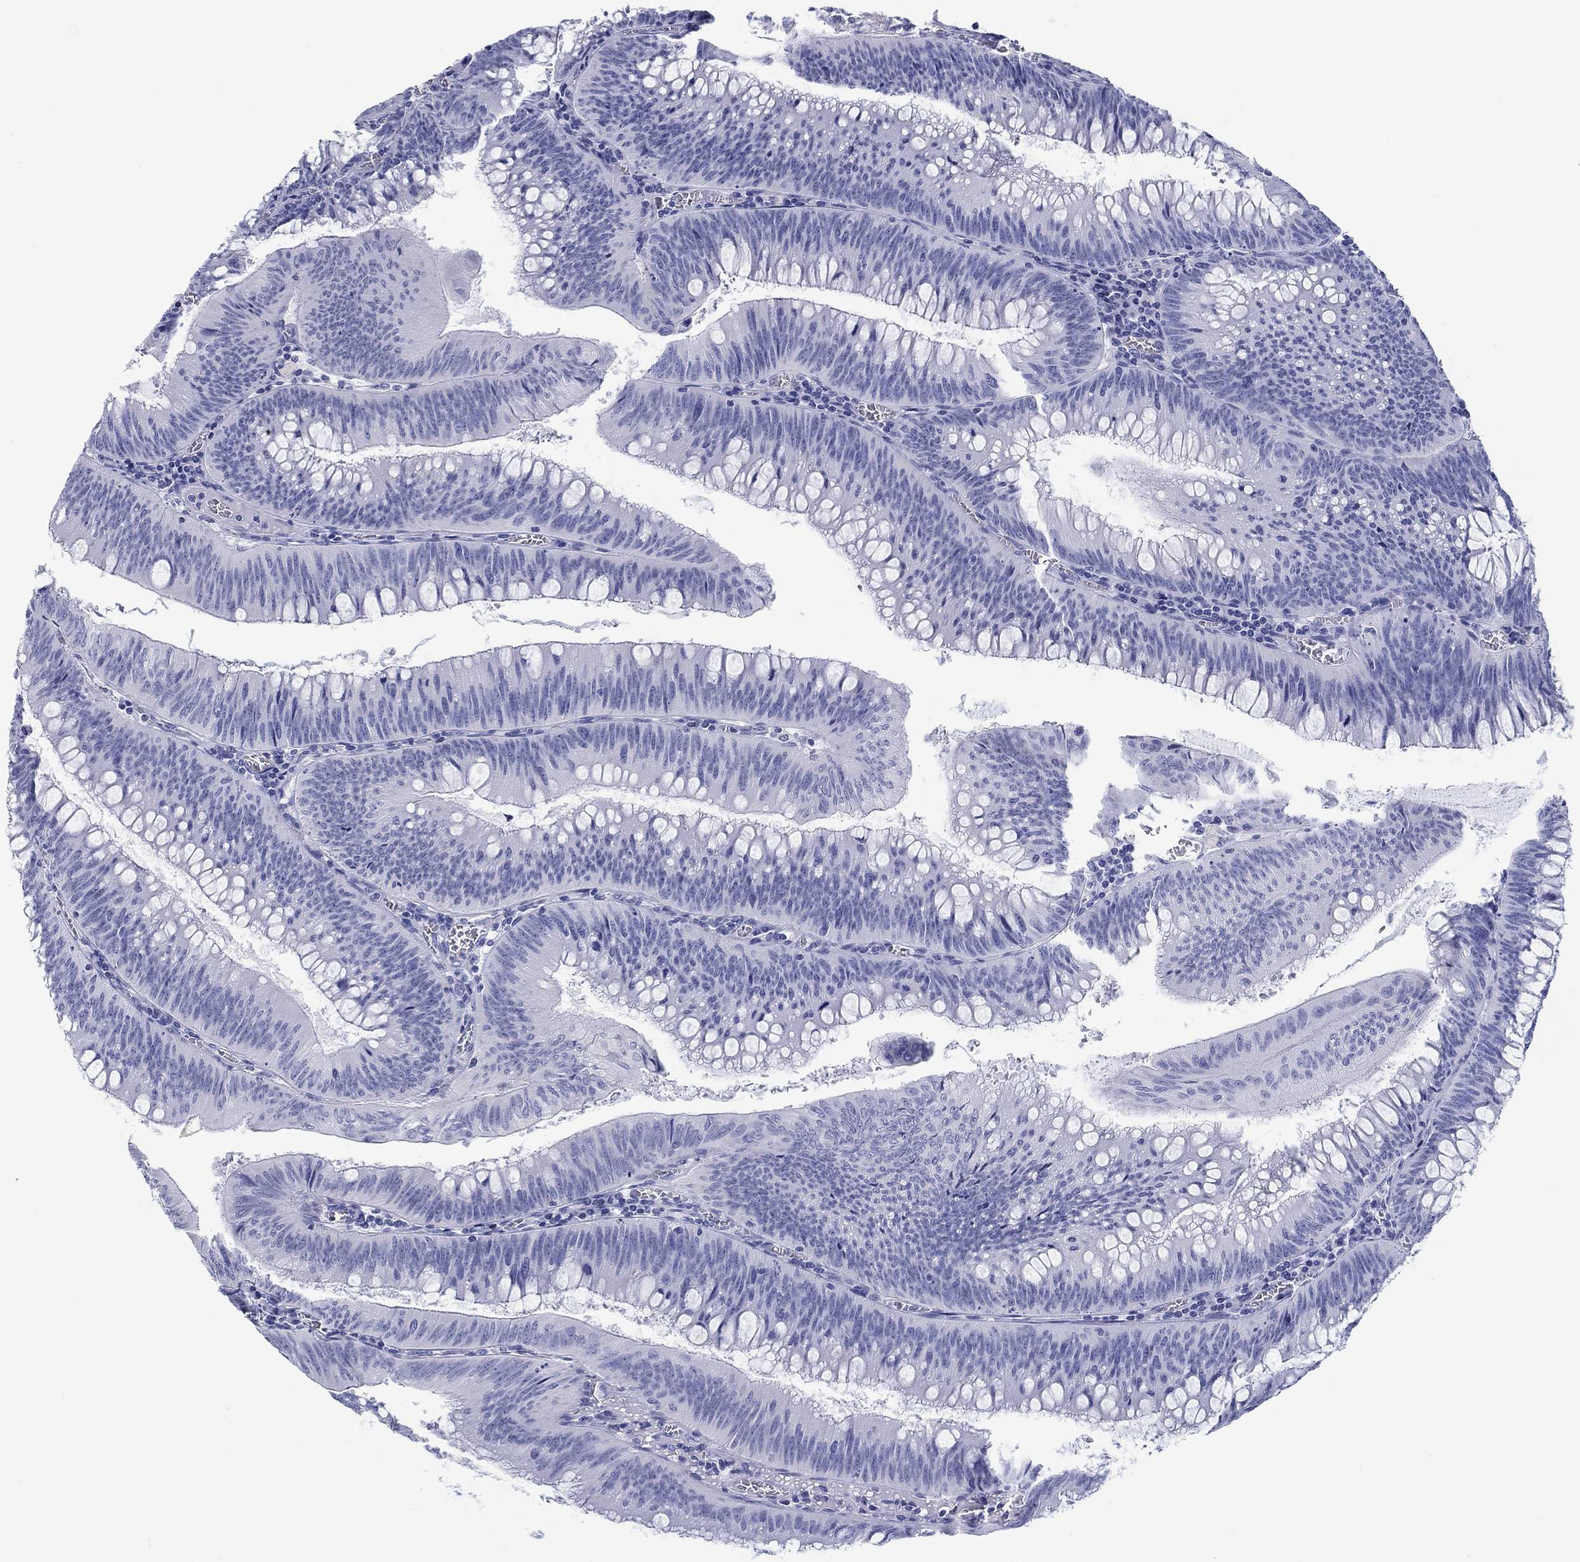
{"staining": {"intensity": "negative", "quantity": "none", "location": "none"}, "tissue": "colorectal cancer", "cell_type": "Tumor cells", "image_type": "cancer", "snomed": [{"axis": "morphology", "description": "Adenocarcinoma, NOS"}, {"axis": "topography", "description": "Rectum"}], "caption": "Human colorectal cancer stained for a protein using IHC reveals no positivity in tumor cells.", "gene": "H1-1", "patient": {"sex": "female", "age": 72}}